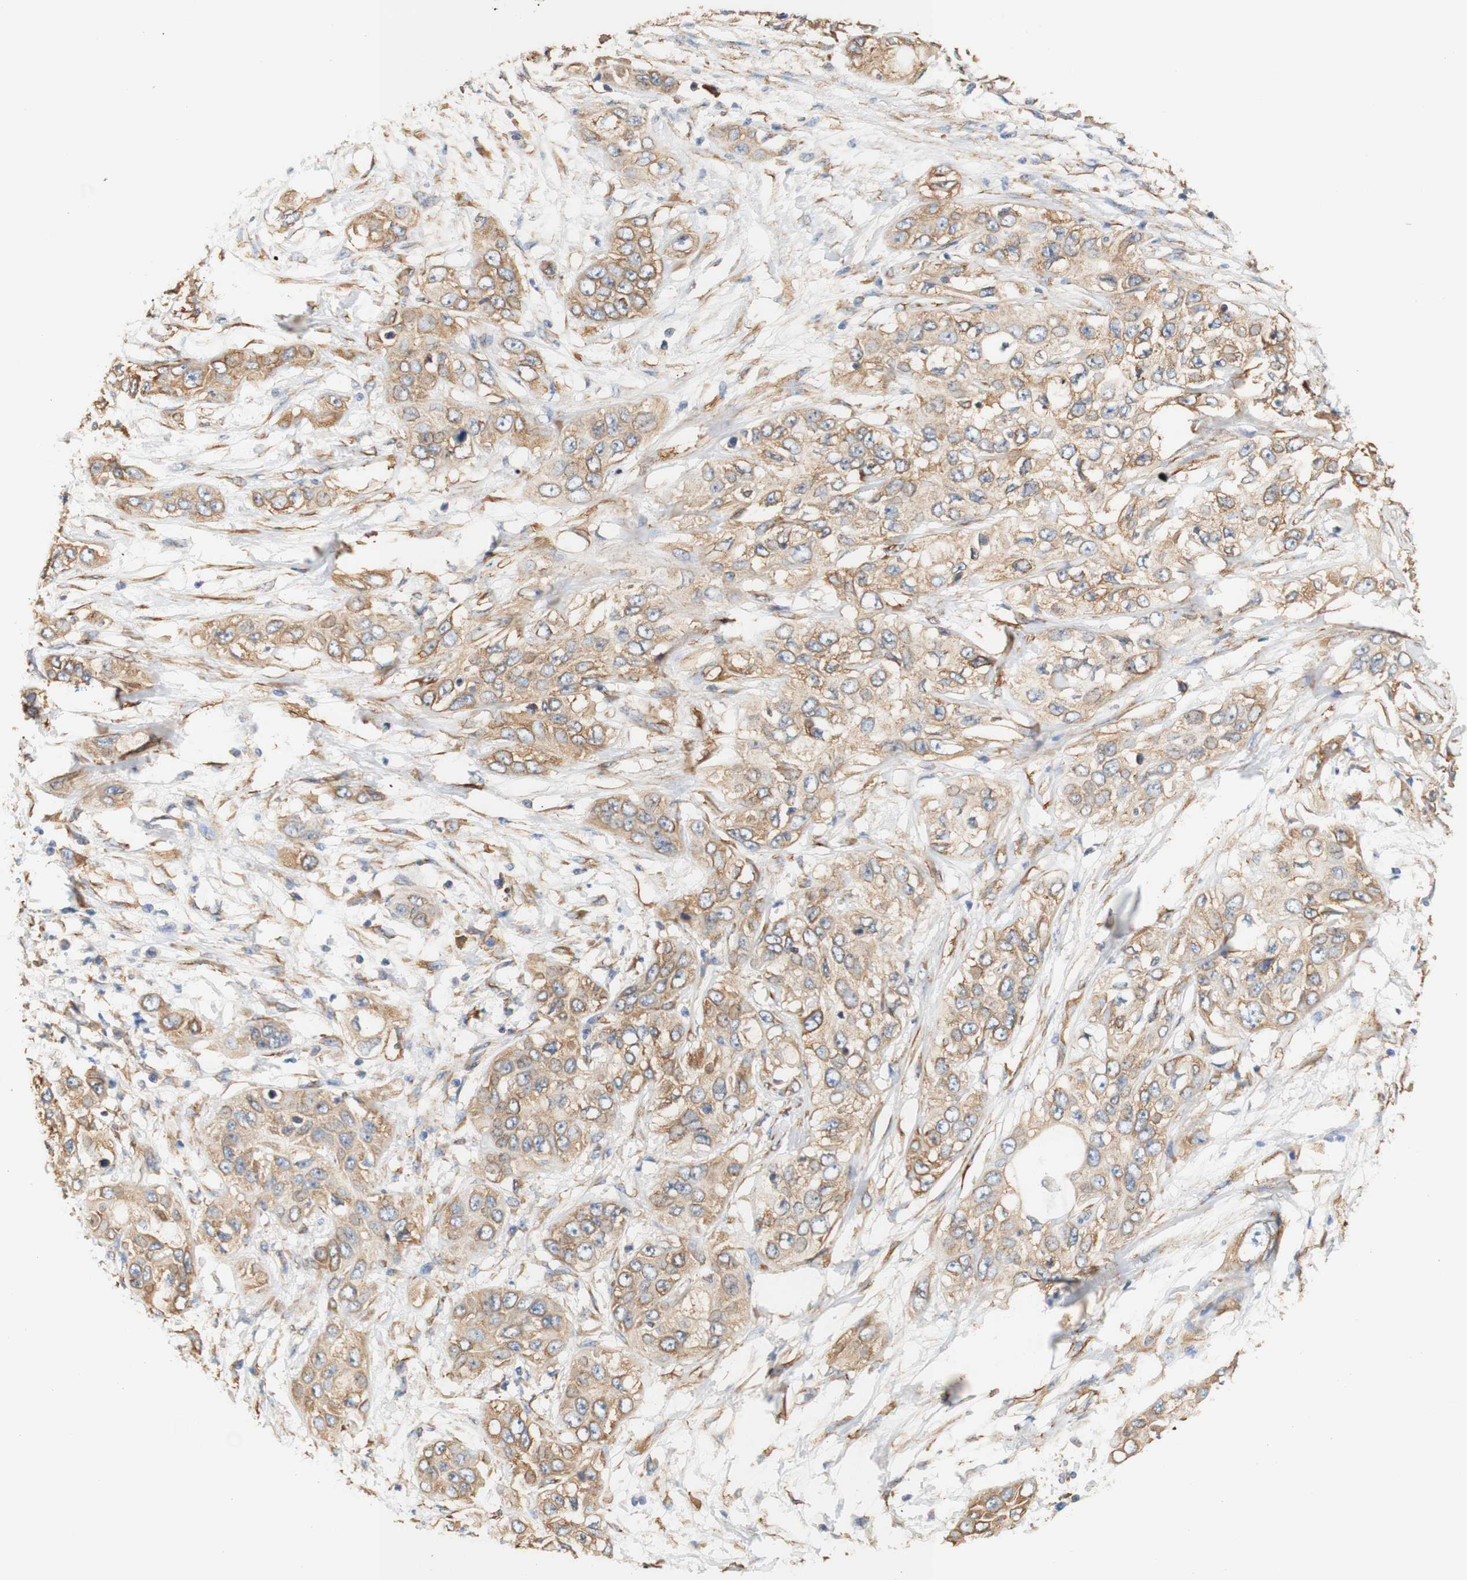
{"staining": {"intensity": "weak", "quantity": ">75%", "location": "cytoplasmic/membranous"}, "tissue": "pancreatic cancer", "cell_type": "Tumor cells", "image_type": "cancer", "snomed": [{"axis": "morphology", "description": "Adenocarcinoma, NOS"}, {"axis": "topography", "description": "Pancreas"}], "caption": "A micrograph showing weak cytoplasmic/membranous staining in approximately >75% of tumor cells in pancreatic cancer (adenocarcinoma), as visualized by brown immunohistochemical staining.", "gene": "EIF2AK4", "patient": {"sex": "female", "age": 70}}